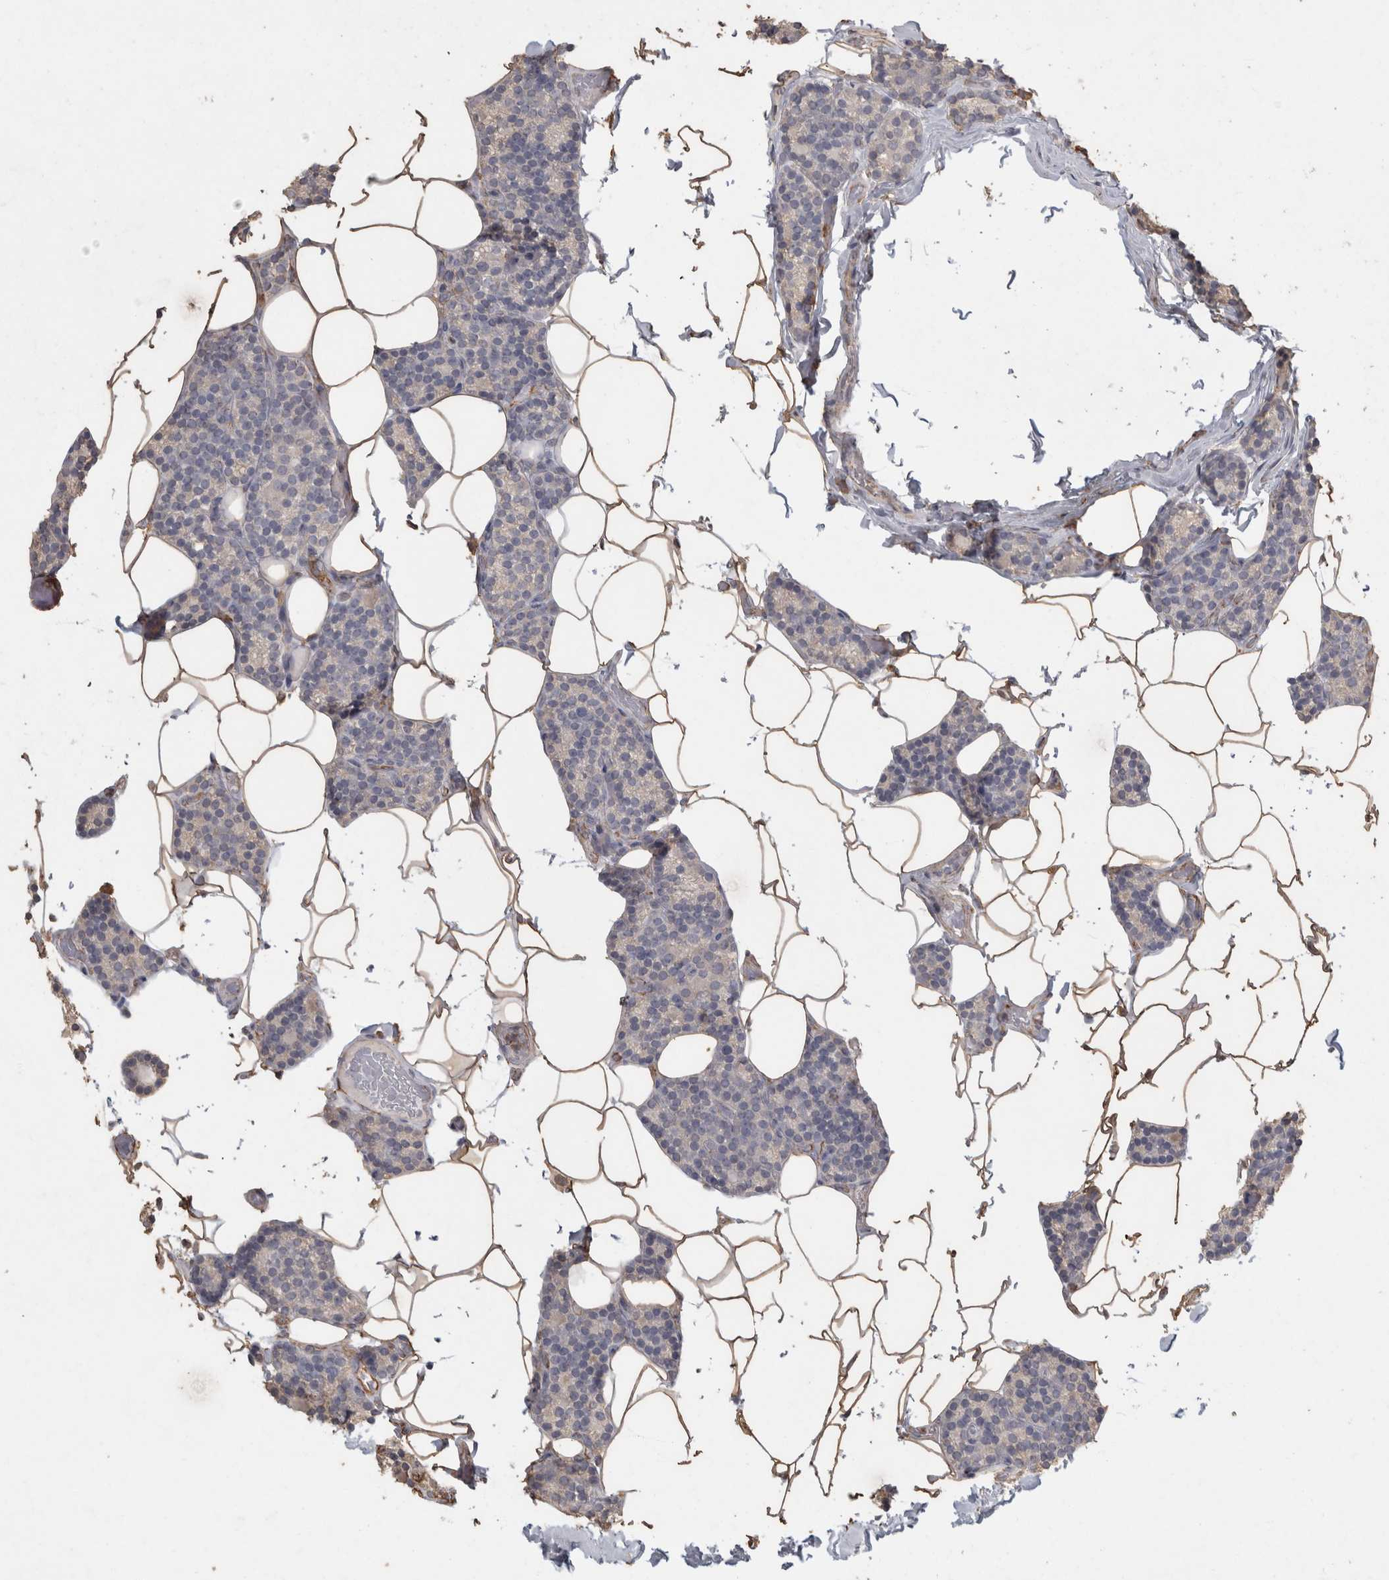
{"staining": {"intensity": "negative", "quantity": "none", "location": "none"}, "tissue": "parathyroid gland", "cell_type": "Glandular cells", "image_type": "normal", "snomed": [{"axis": "morphology", "description": "Normal tissue, NOS"}, {"axis": "topography", "description": "Parathyroid gland"}], "caption": "IHC photomicrograph of benign parathyroid gland stained for a protein (brown), which reveals no staining in glandular cells.", "gene": "REPS2", "patient": {"sex": "male", "age": 52}}